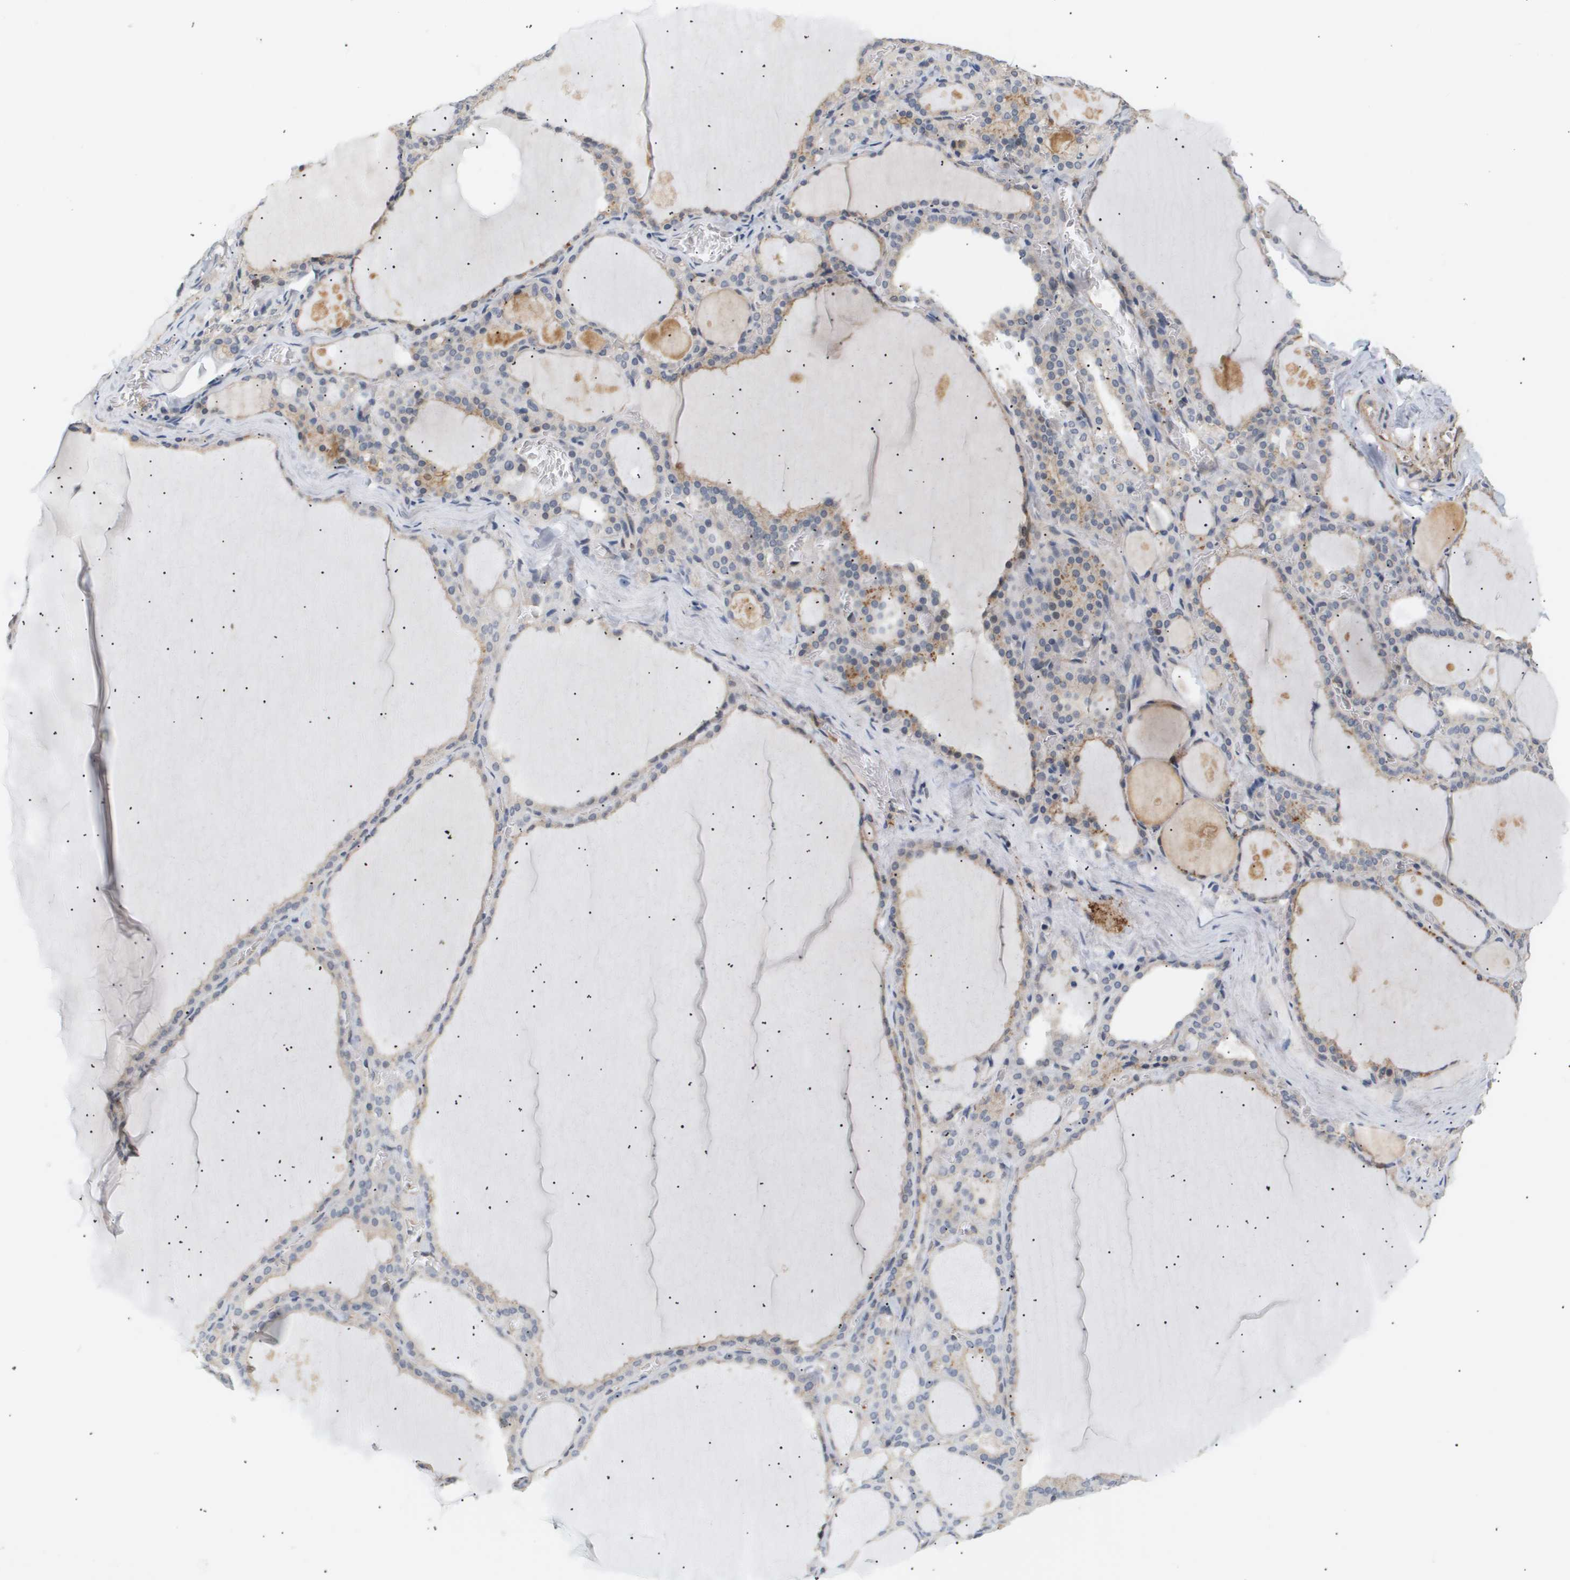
{"staining": {"intensity": "weak", "quantity": "25%-75%", "location": "cytoplasmic/membranous"}, "tissue": "thyroid gland", "cell_type": "Glandular cells", "image_type": "normal", "snomed": [{"axis": "morphology", "description": "Normal tissue, NOS"}, {"axis": "topography", "description": "Thyroid gland"}], "caption": "Immunohistochemistry histopathology image of normal thyroid gland stained for a protein (brown), which displays low levels of weak cytoplasmic/membranous positivity in about 25%-75% of glandular cells.", "gene": "CORO2B", "patient": {"sex": "male", "age": 56}}